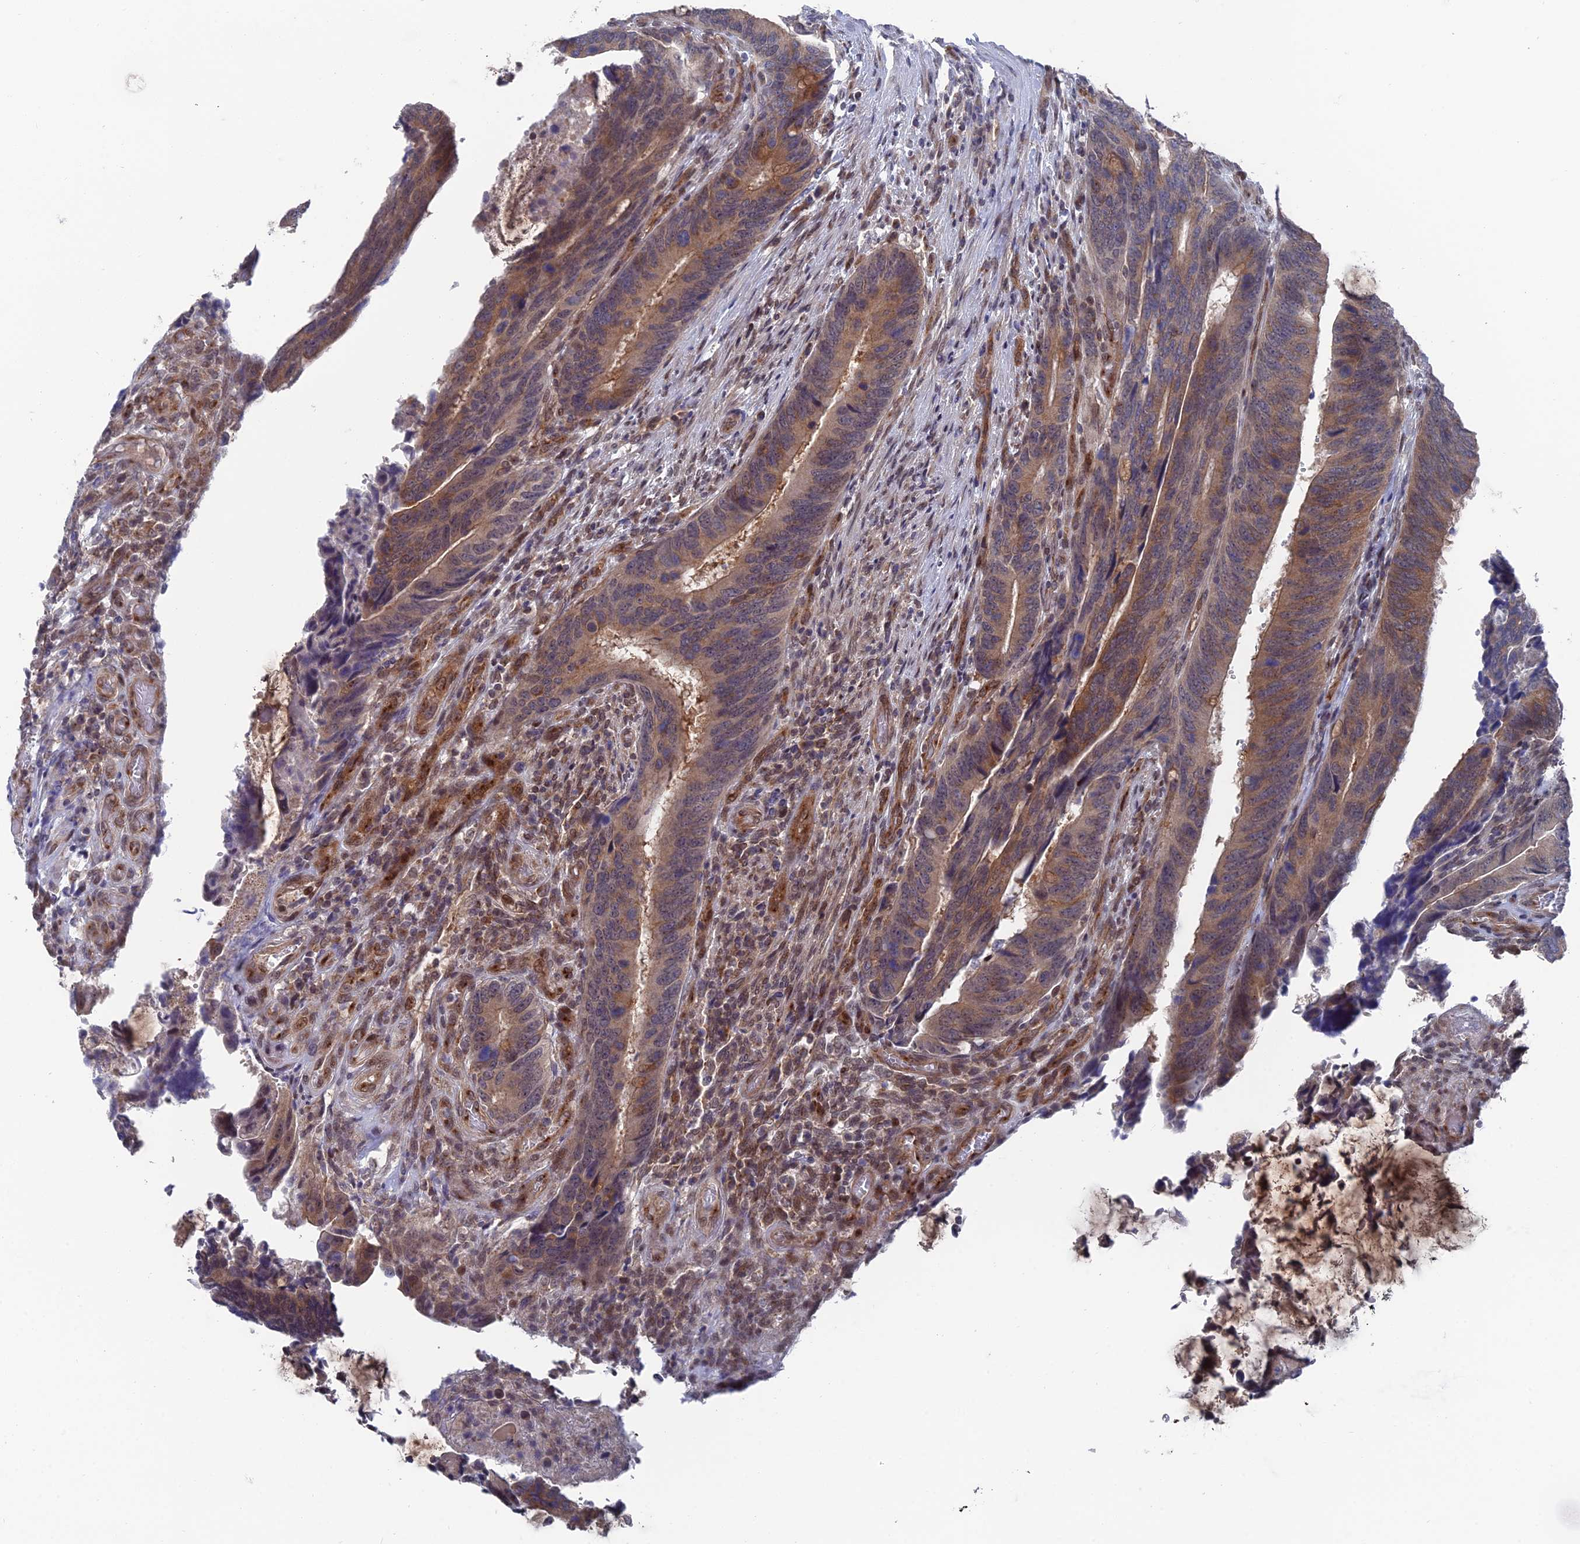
{"staining": {"intensity": "moderate", "quantity": ">75%", "location": "cytoplasmic/membranous"}, "tissue": "colorectal cancer", "cell_type": "Tumor cells", "image_type": "cancer", "snomed": [{"axis": "morphology", "description": "Adenocarcinoma, NOS"}, {"axis": "topography", "description": "Colon"}], "caption": "There is medium levels of moderate cytoplasmic/membranous expression in tumor cells of colorectal cancer, as demonstrated by immunohistochemical staining (brown color).", "gene": "FHIP2A", "patient": {"sex": "male", "age": 87}}